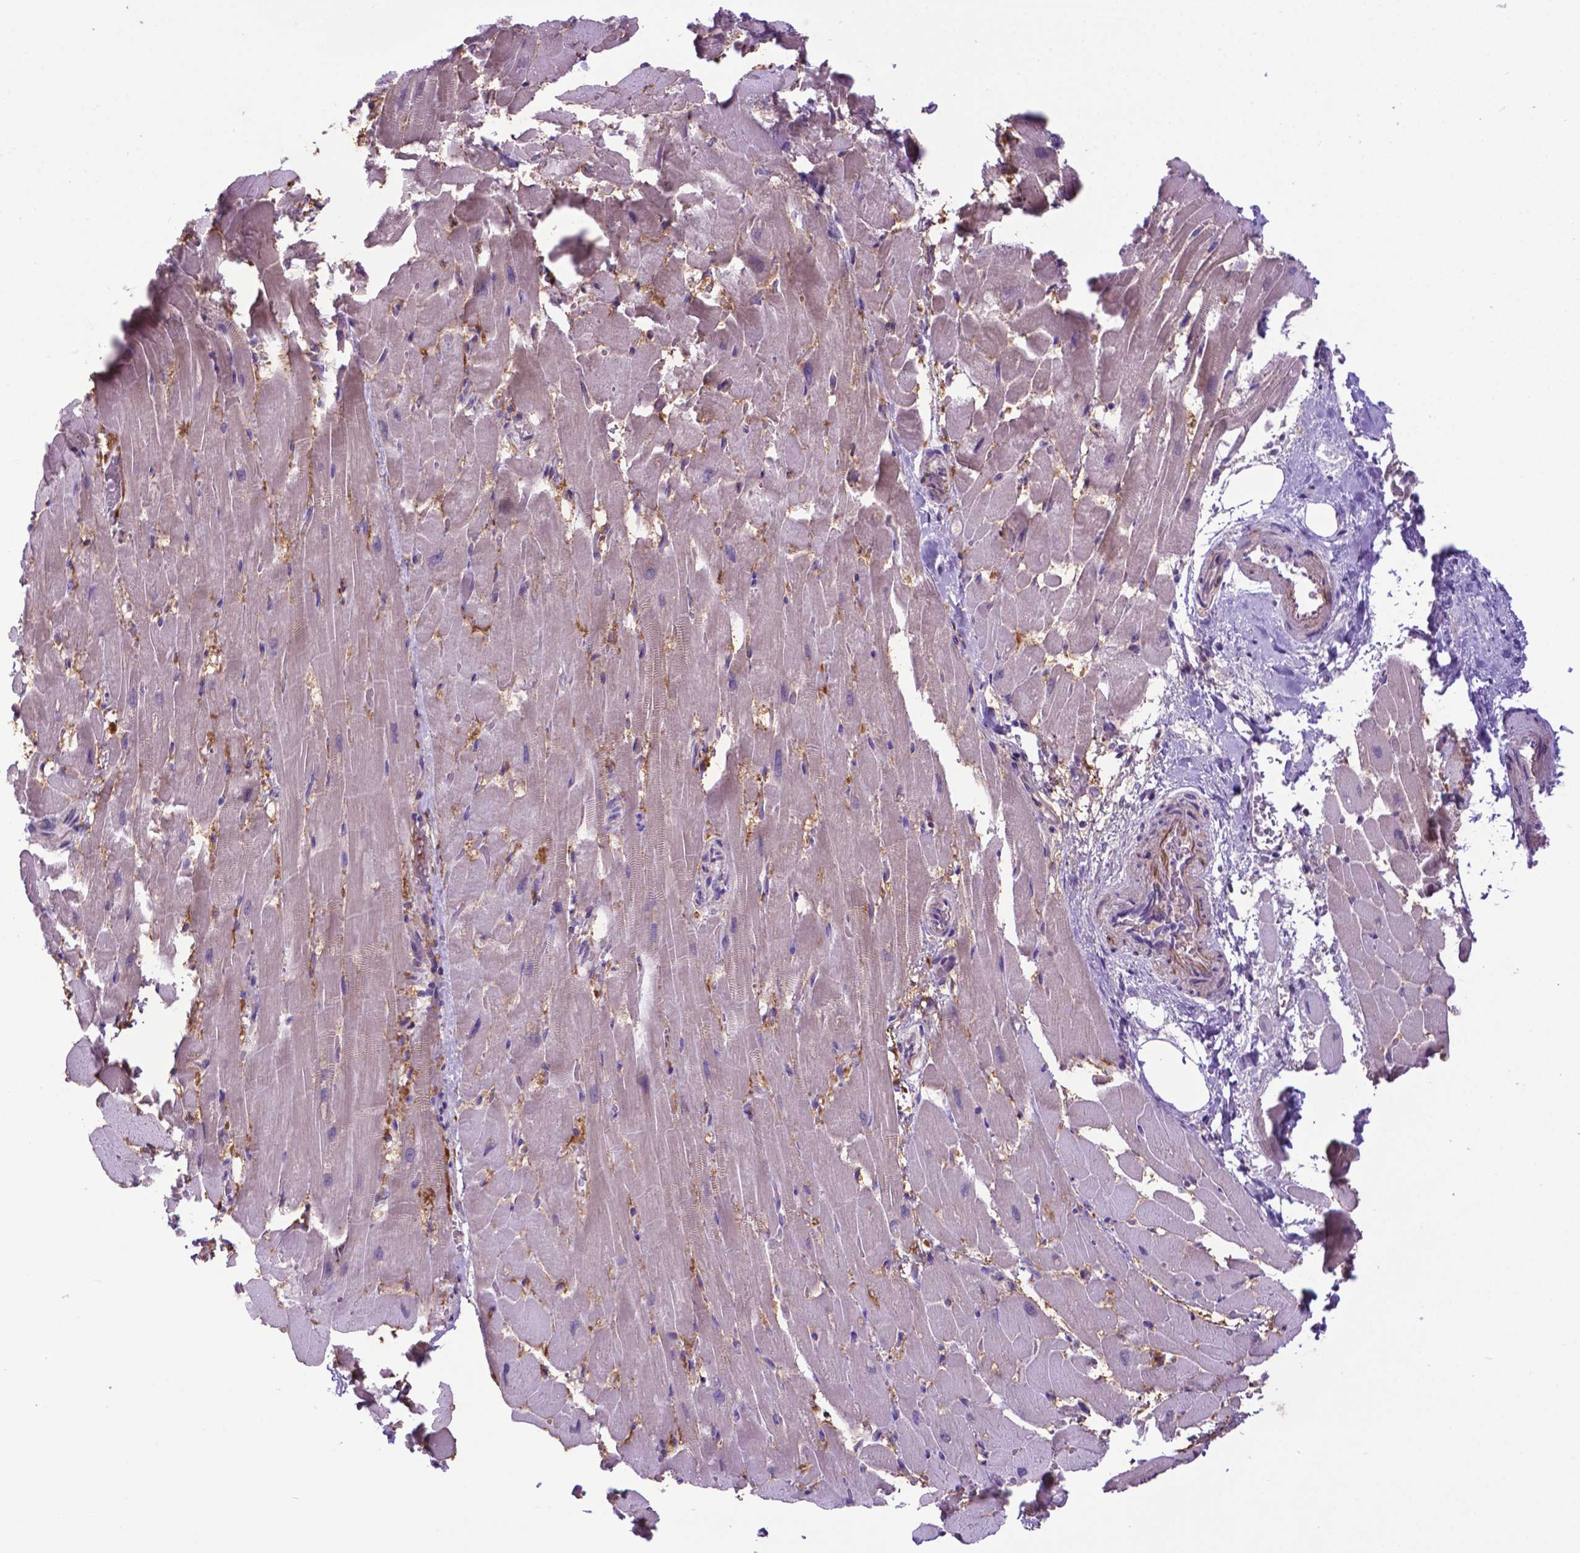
{"staining": {"intensity": "weak", "quantity": "<25%", "location": "cytoplasmic/membranous"}, "tissue": "heart muscle", "cell_type": "Cardiomyocytes", "image_type": "normal", "snomed": [{"axis": "morphology", "description": "Normal tissue, NOS"}, {"axis": "topography", "description": "Heart"}], "caption": "This is an immunohistochemistry photomicrograph of unremarkable human heart muscle. There is no positivity in cardiomyocytes.", "gene": "ADRA2B", "patient": {"sex": "male", "age": 37}}